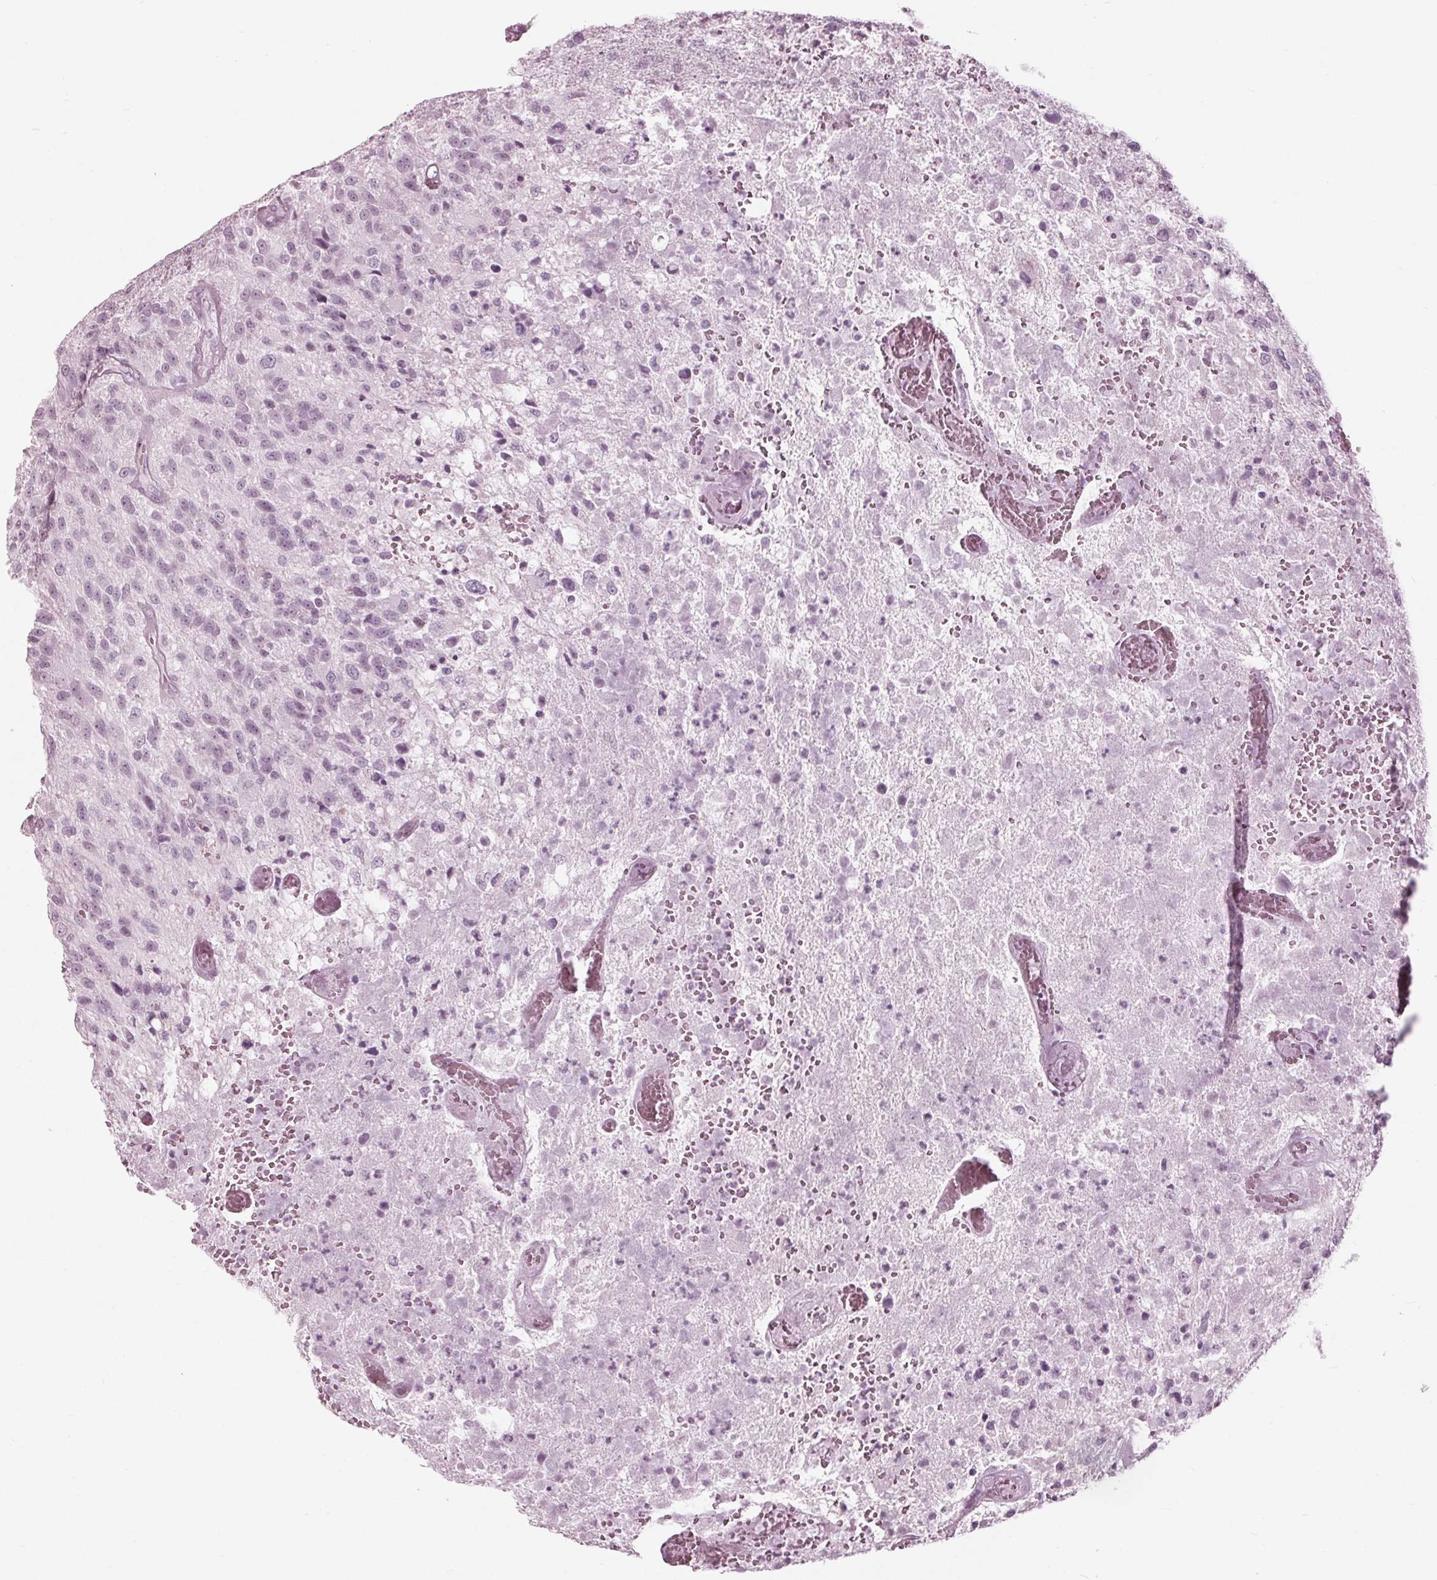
{"staining": {"intensity": "negative", "quantity": "none", "location": "none"}, "tissue": "glioma", "cell_type": "Tumor cells", "image_type": "cancer", "snomed": [{"axis": "morphology", "description": "Glioma, malignant, Low grade"}, {"axis": "topography", "description": "Brain"}], "caption": "There is no significant staining in tumor cells of glioma.", "gene": "KRT28", "patient": {"sex": "male", "age": 66}}